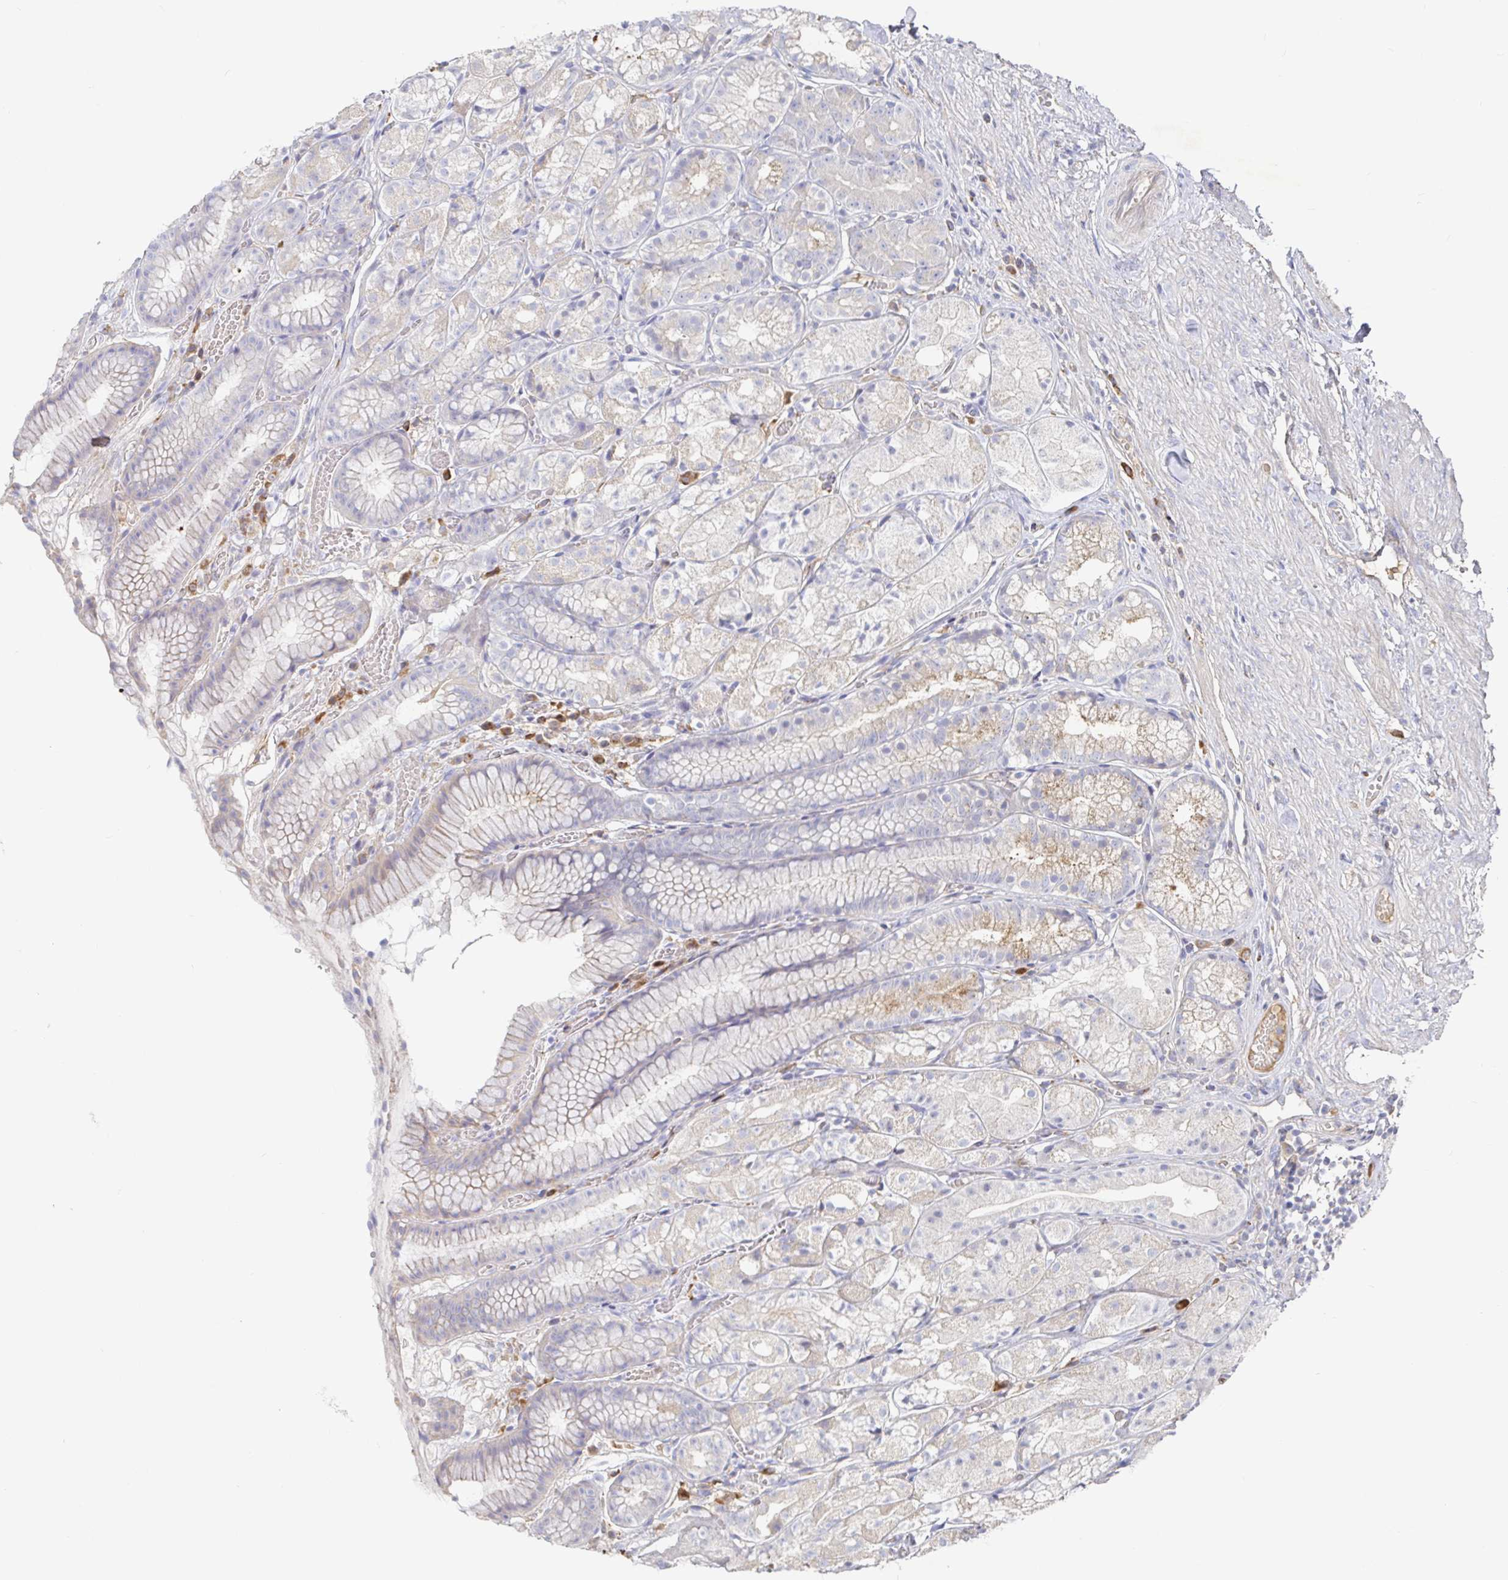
{"staining": {"intensity": "weak", "quantity": "25%-75%", "location": "cytoplasmic/membranous"}, "tissue": "stomach", "cell_type": "Glandular cells", "image_type": "normal", "snomed": [{"axis": "morphology", "description": "Normal tissue, NOS"}, {"axis": "topography", "description": "Stomach"}], "caption": "IHC photomicrograph of benign stomach: human stomach stained using IHC reveals low levels of weak protein expression localized specifically in the cytoplasmic/membranous of glandular cells, appearing as a cytoplasmic/membranous brown color.", "gene": "IRAK2", "patient": {"sex": "male", "age": 70}}